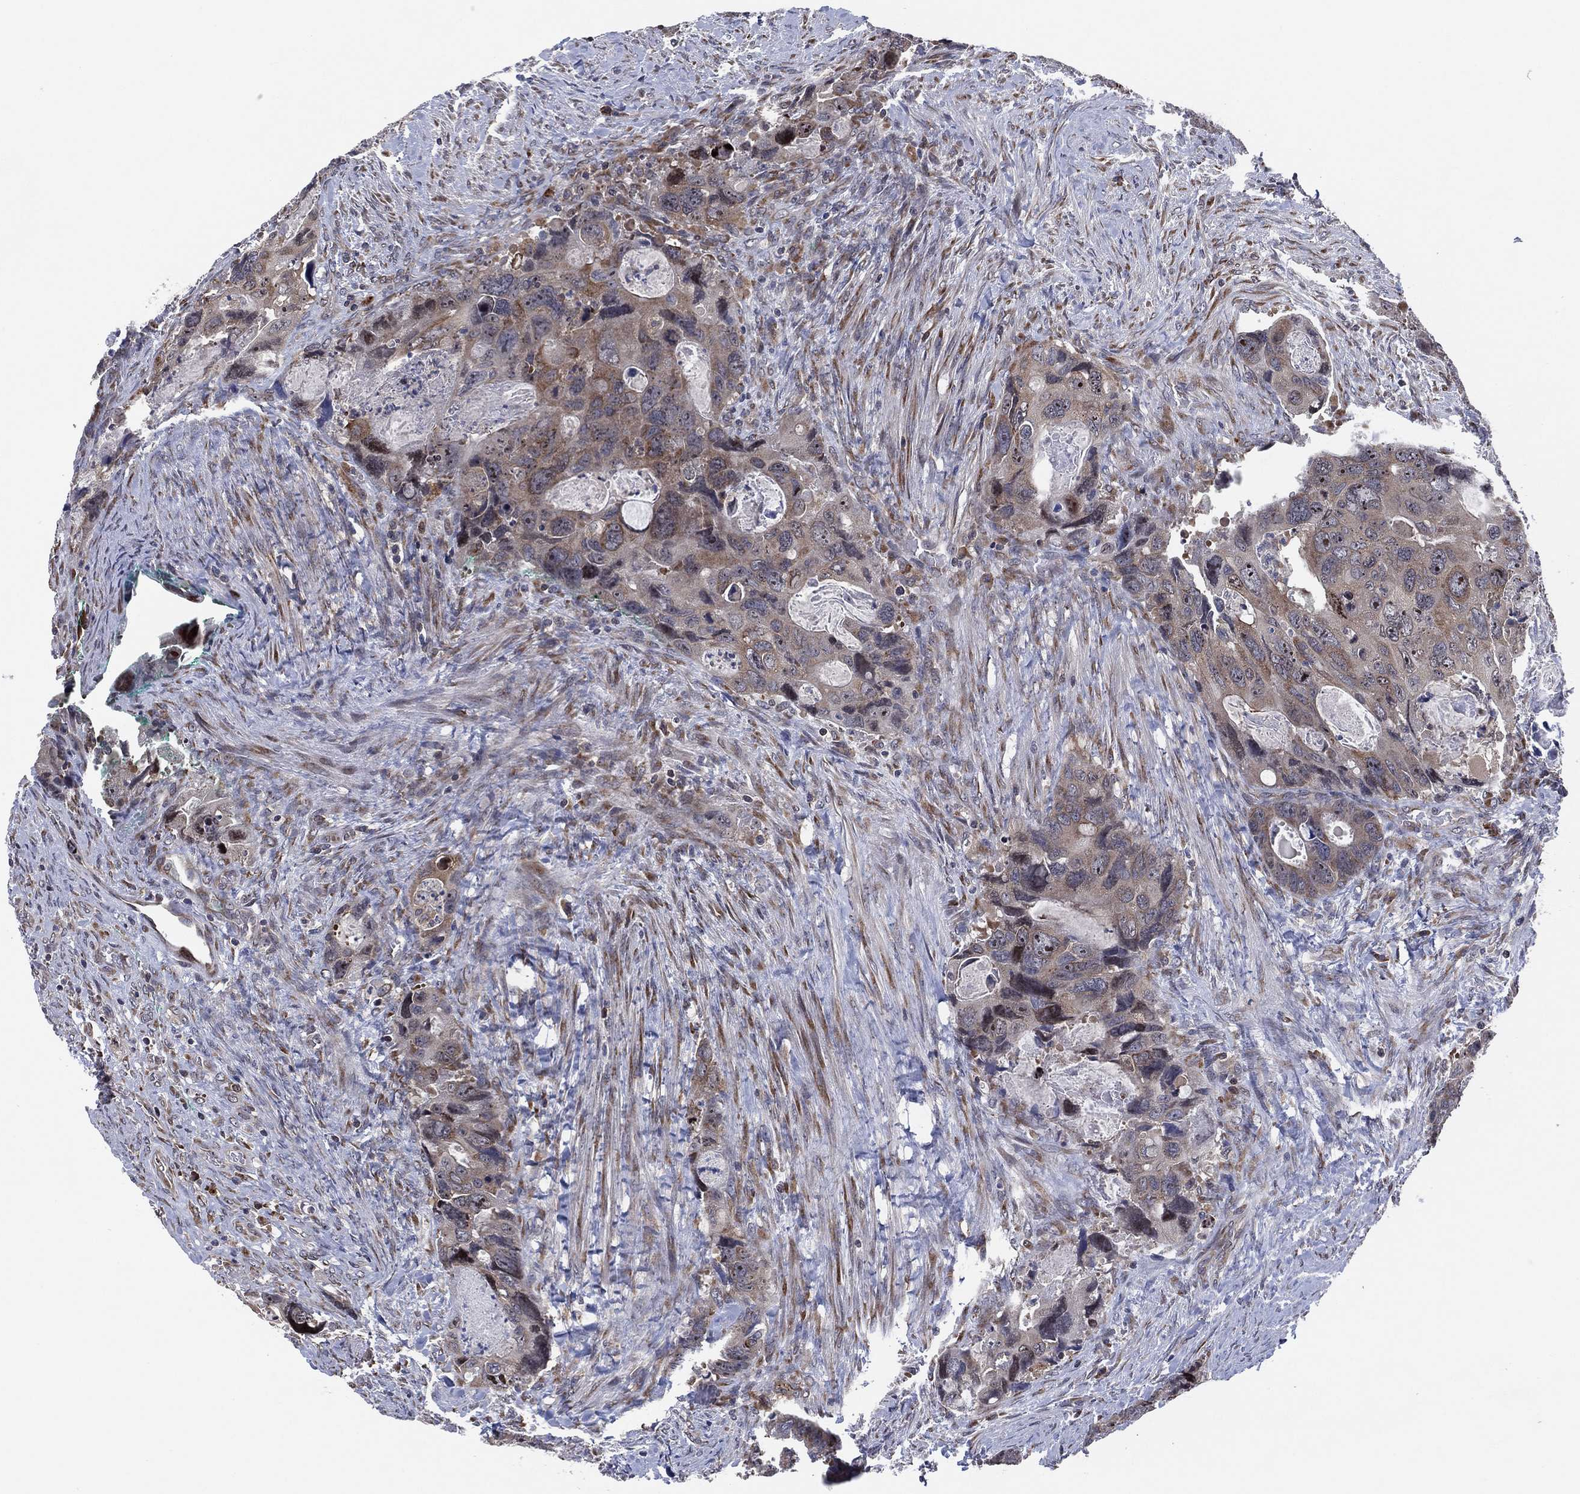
{"staining": {"intensity": "weak", "quantity": "<25%", "location": "cytoplasmic/membranous"}, "tissue": "colorectal cancer", "cell_type": "Tumor cells", "image_type": "cancer", "snomed": [{"axis": "morphology", "description": "Adenocarcinoma, NOS"}, {"axis": "topography", "description": "Rectum"}], "caption": "IHC of colorectal cancer (adenocarcinoma) exhibits no expression in tumor cells.", "gene": "FAM104A", "patient": {"sex": "male", "age": 62}}